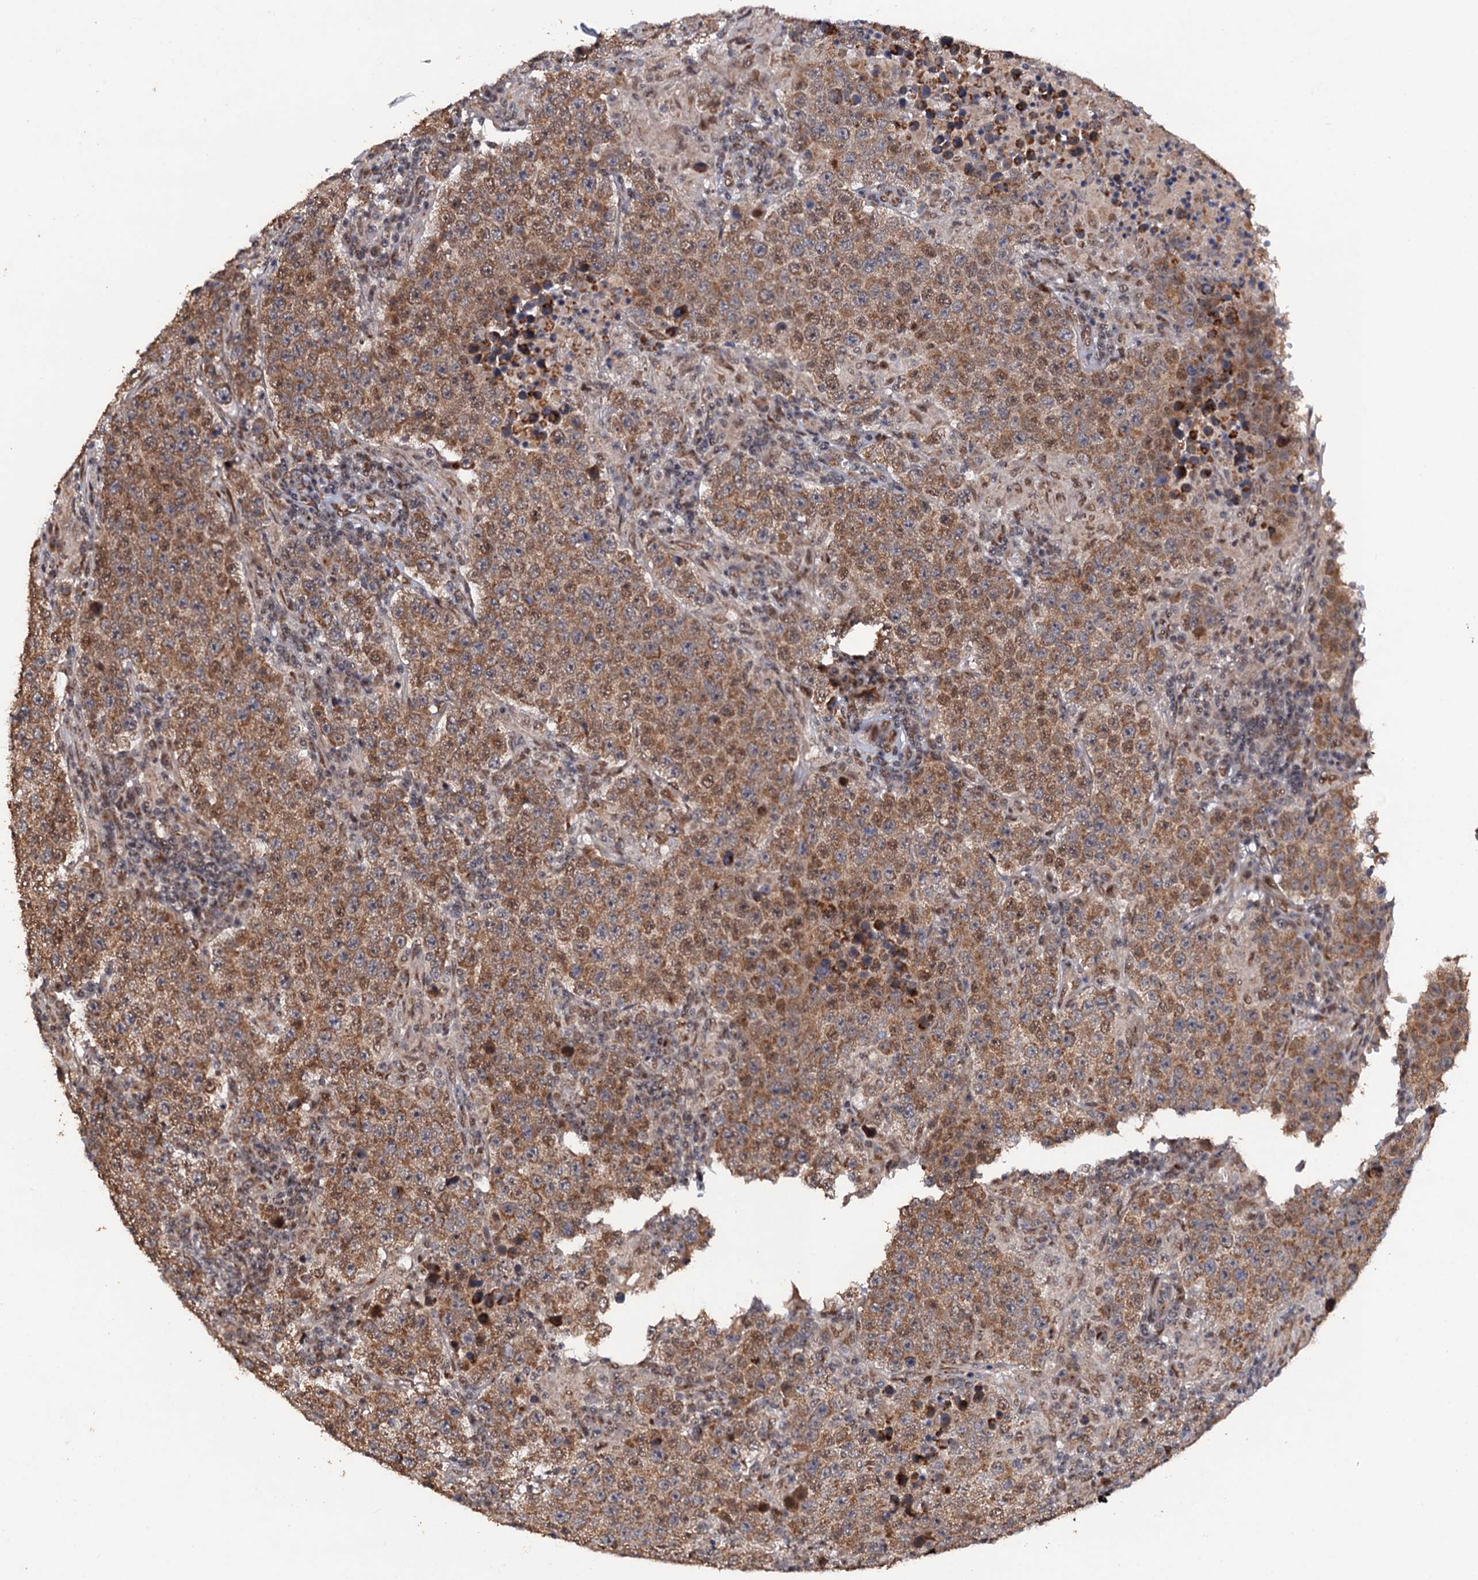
{"staining": {"intensity": "moderate", "quantity": ">75%", "location": "cytoplasmic/membranous,nuclear"}, "tissue": "testis cancer", "cell_type": "Tumor cells", "image_type": "cancer", "snomed": [{"axis": "morphology", "description": "Normal tissue, NOS"}, {"axis": "morphology", "description": "Urothelial carcinoma, High grade"}, {"axis": "morphology", "description": "Seminoma, NOS"}, {"axis": "morphology", "description": "Carcinoma, Embryonal, NOS"}, {"axis": "topography", "description": "Urinary bladder"}, {"axis": "topography", "description": "Testis"}], "caption": "Immunohistochemistry (IHC) of human testis cancer (seminoma) demonstrates medium levels of moderate cytoplasmic/membranous and nuclear expression in approximately >75% of tumor cells.", "gene": "LRRC63", "patient": {"sex": "male", "age": 41}}